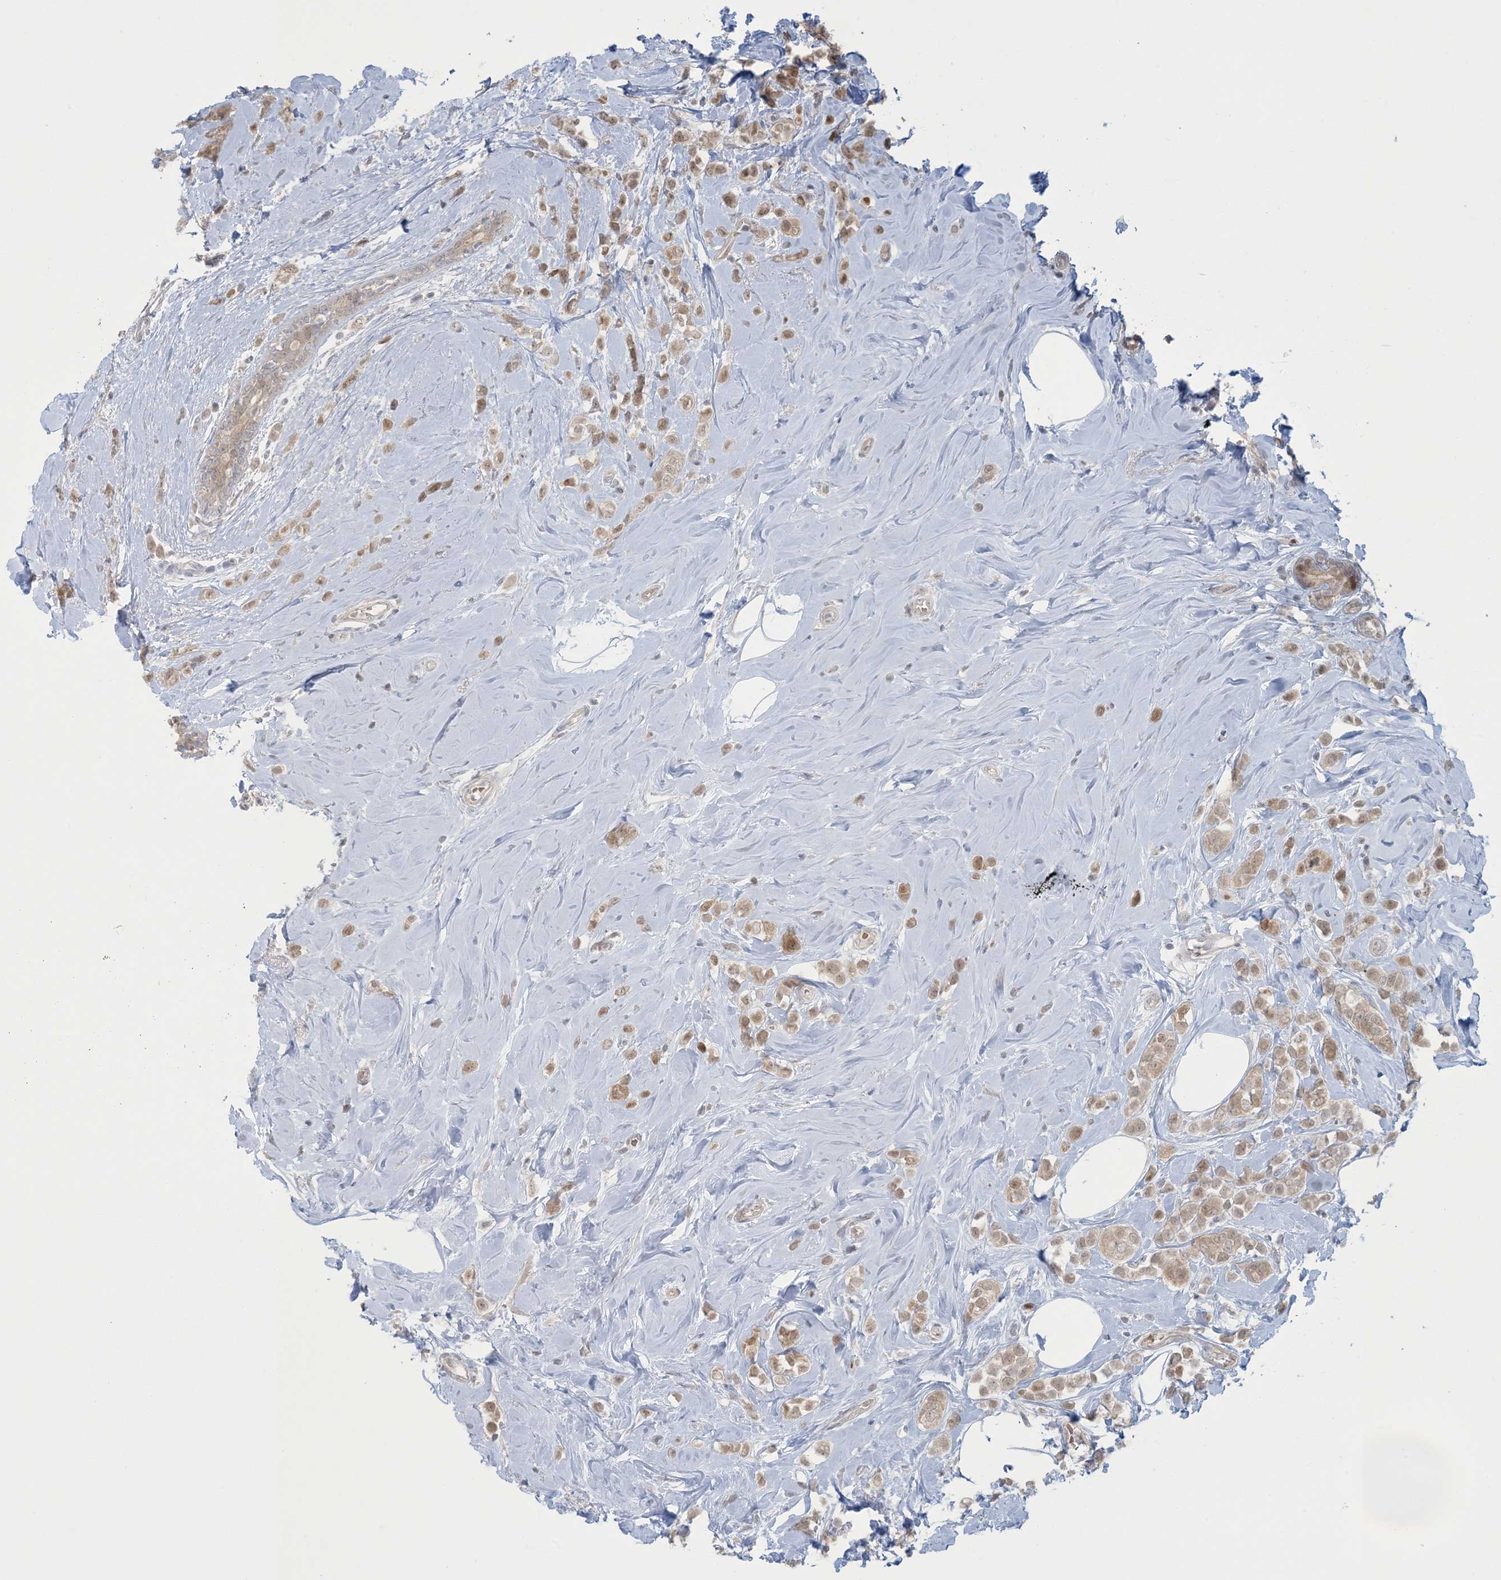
{"staining": {"intensity": "moderate", "quantity": ">75%", "location": "nuclear"}, "tissue": "breast cancer", "cell_type": "Tumor cells", "image_type": "cancer", "snomed": [{"axis": "morphology", "description": "Lobular carcinoma"}, {"axis": "topography", "description": "Breast"}], "caption": "DAB immunohistochemical staining of lobular carcinoma (breast) demonstrates moderate nuclear protein staining in approximately >75% of tumor cells.", "gene": "NRBP2", "patient": {"sex": "female", "age": 47}}